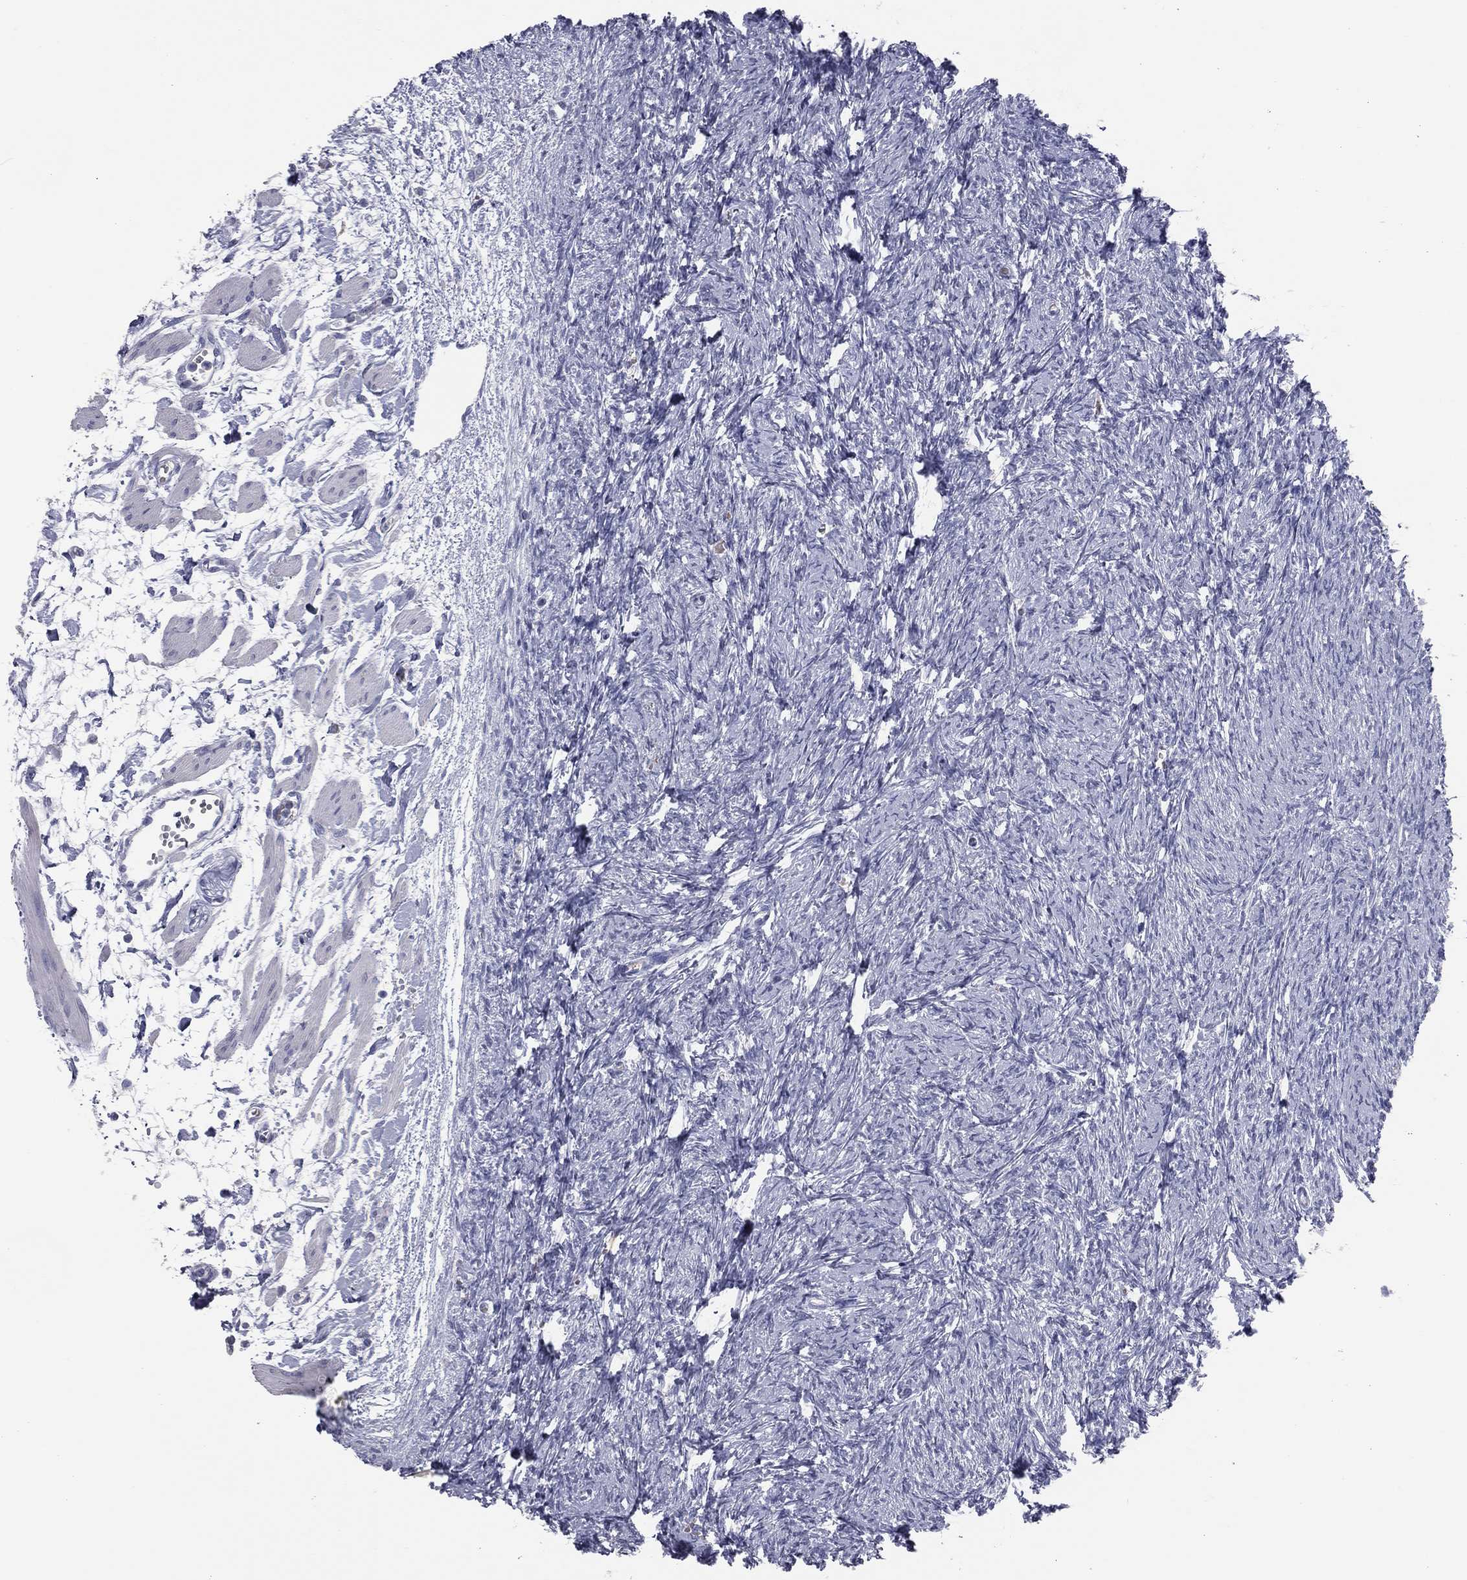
{"staining": {"intensity": "negative", "quantity": "none", "location": "none"}, "tissue": "ovary", "cell_type": "Follicle cells", "image_type": "normal", "snomed": [{"axis": "morphology", "description": "Normal tissue, NOS"}, {"axis": "topography", "description": "Fallopian tube"}, {"axis": "topography", "description": "Ovary"}], "caption": "The immunohistochemistry (IHC) histopathology image has no significant positivity in follicle cells of ovary. (Brightfield microscopy of DAB immunohistochemistry at high magnification).", "gene": "ESX1", "patient": {"sex": "female", "age": 33}}